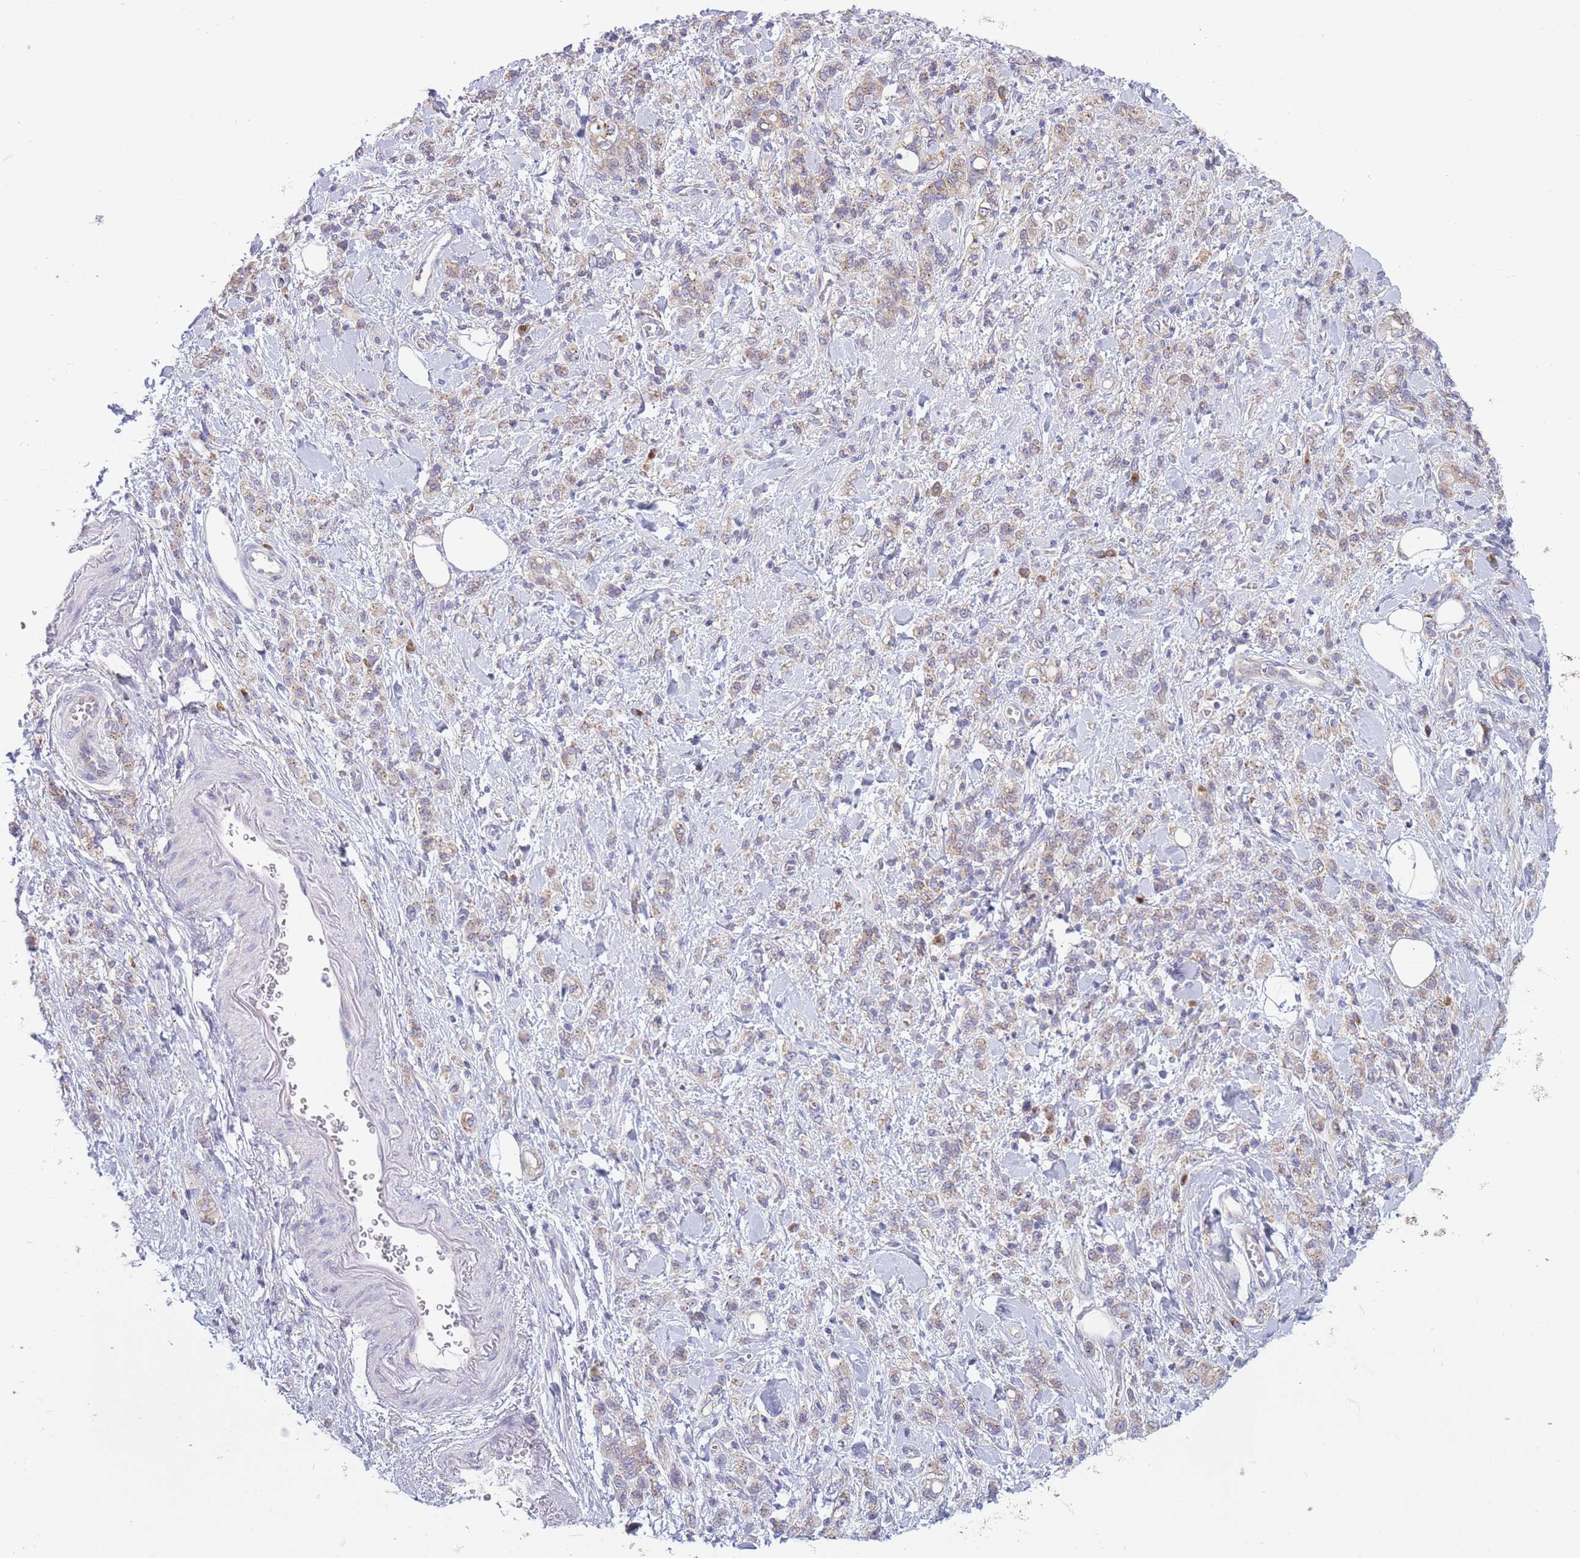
{"staining": {"intensity": "moderate", "quantity": "25%-75%", "location": "cytoplasmic/membranous"}, "tissue": "stomach cancer", "cell_type": "Tumor cells", "image_type": "cancer", "snomed": [{"axis": "morphology", "description": "Adenocarcinoma, NOS"}, {"axis": "topography", "description": "Stomach"}], "caption": "Brown immunohistochemical staining in human stomach adenocarcinoma displays moderate cytoplasmic/membranous expression in about 25%-75% of tumor cells.", "gene": "COPG2", "patient": {"sex": "male", "age": 77}}